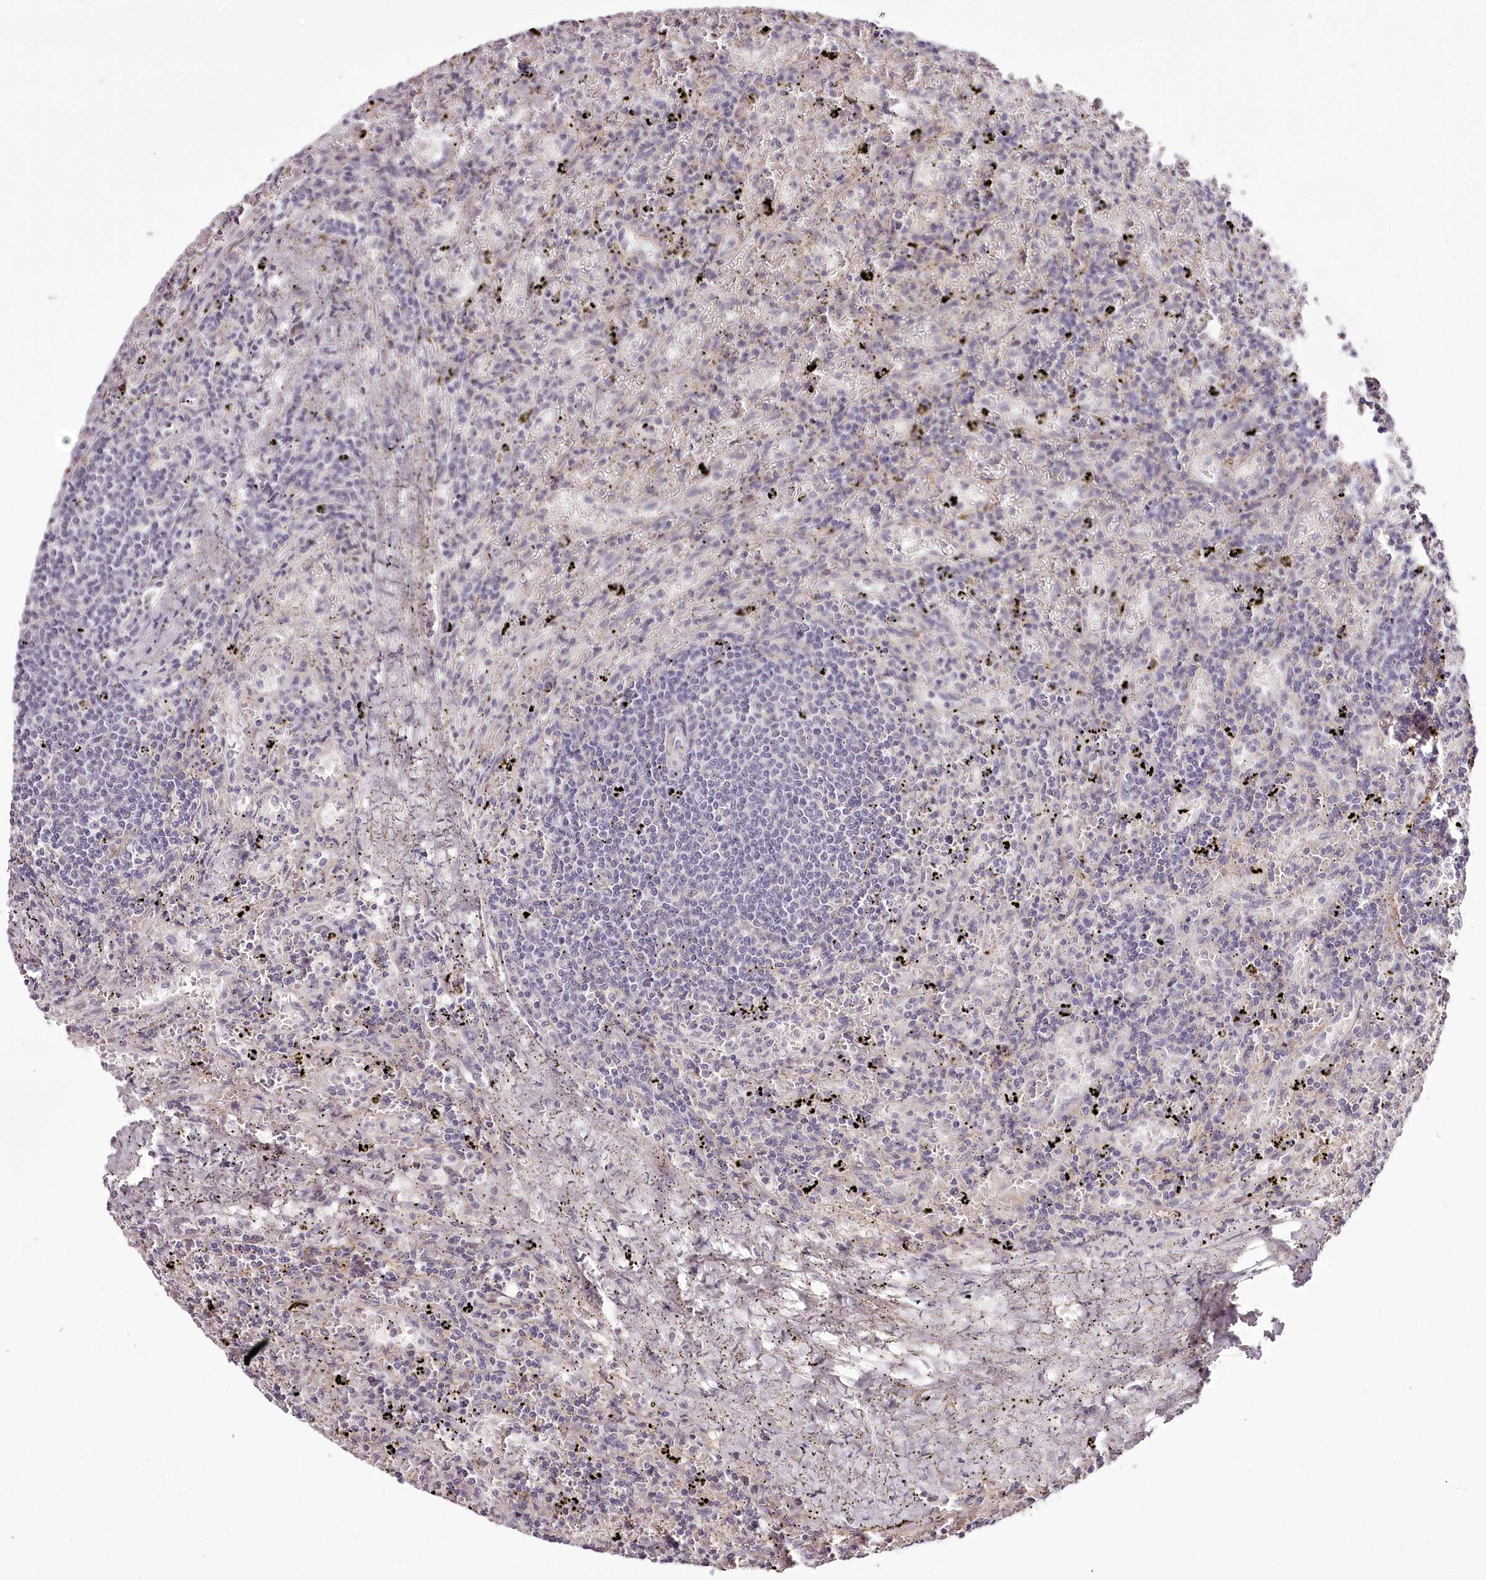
{"staining": {"intensity": "negative", "quantity": "none", "location": "none"}, "tissue": "lymphoma", "cell_type": "Tumor cells", "image_type": "cancer", "snomed": [{"axis": "morphology", "description": "Malignant lymphoma, non-Hodgkin's type, Low grade"}, {"axis": "topography", "description": "Spleen"}], "caption": "The histopathology image demonstrates no staining of tumor cells in malignant lymphoma, non-Hodgkin's type (low-grade).", "gene": "TTC33", "patient": {"sex": "male", "age": 76}}